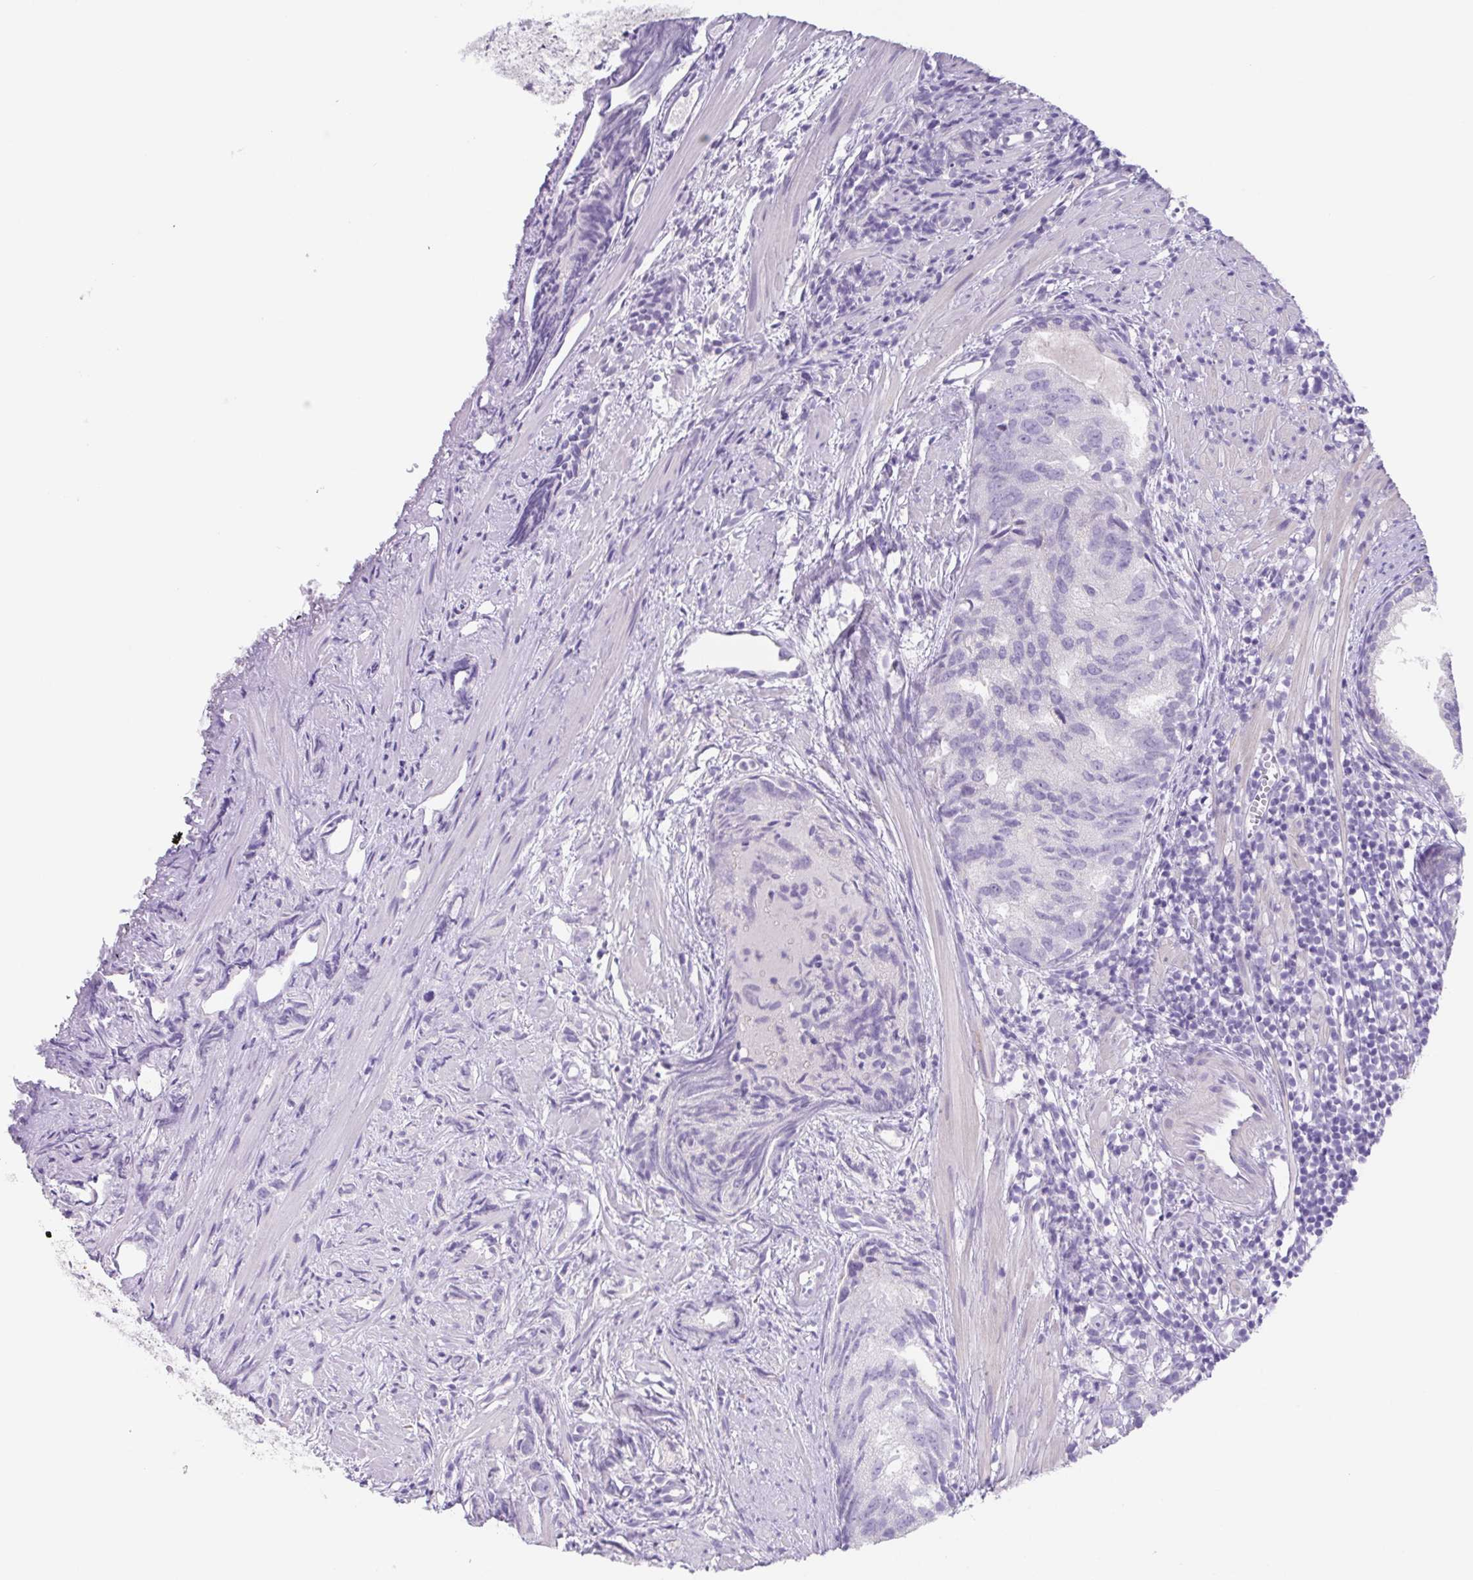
{"staining": {"intensity": "negative", "quantity": "none", "location": "none"}, "tissue": "prostate cancer", "cell_type": "Tumor cells", "image_type": "cancer", "snomed": [{"axis": "morphology", "description": "Adenocarcinoma, High grade"}, {"axis": "topography", "description": "Prostate"}], "caption": "High power microscopy histopathology image of an IHC image of prostate high-grade adenocarcinoma, revealing no significant expression in tumor cells. (DAB (3,3'-diaminobenzidine) immunohistochemistry (IHC), high magnification).", "gene": "HDGFL1", "patient": {"sex": "male", "age": 58}}